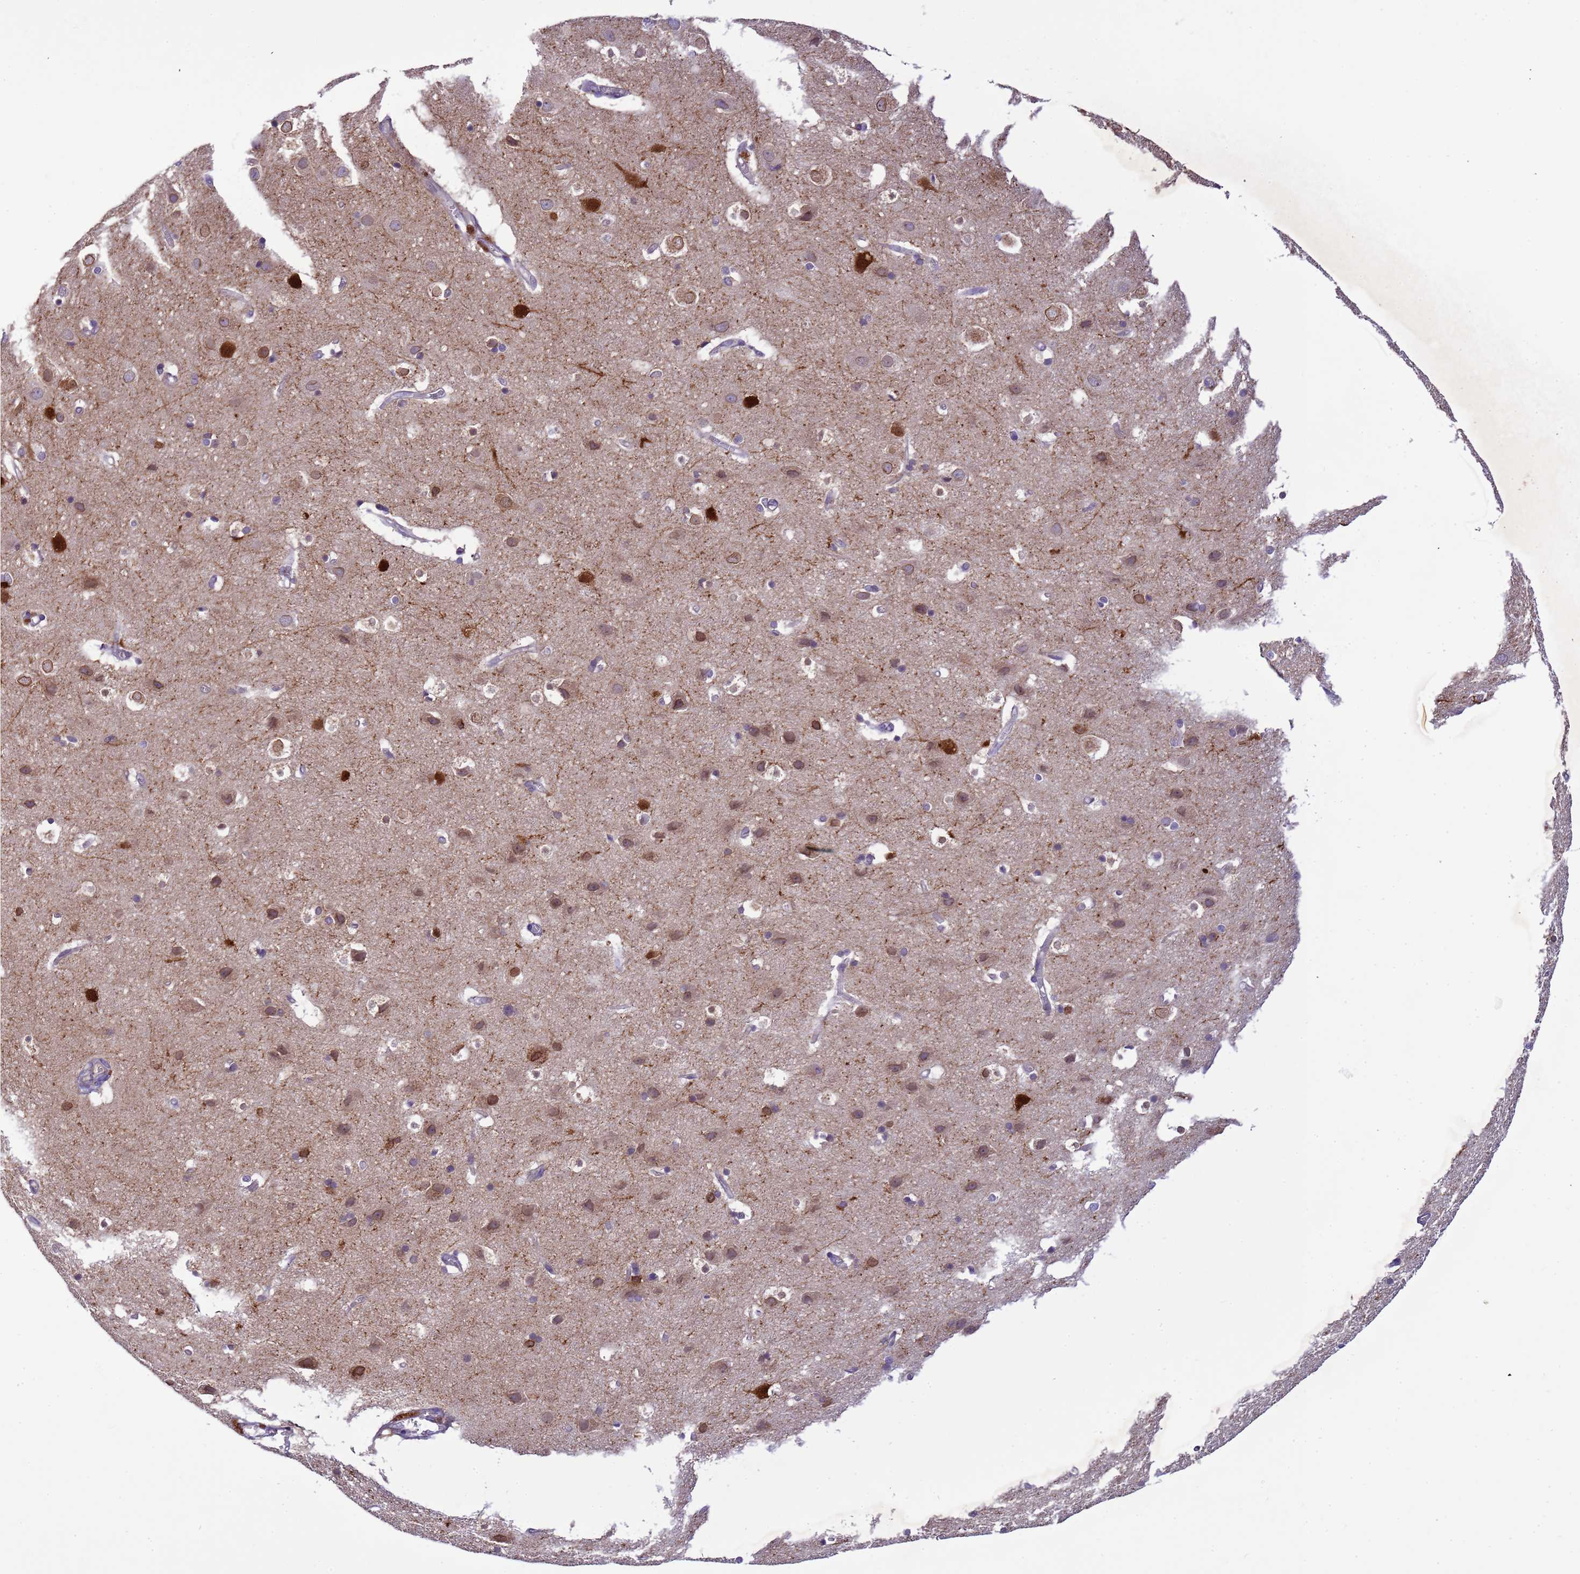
{"staining": {"intensity": "negative", "quantity": "none", "location": "none"}, "tissue": "cerebral cortex", "cell_type": "Endothelial cells", "image_type": "normal", "snomed": [{"axis": "morphology", "description": "Normal tissue, NOS"}, {"axis": "topography", "description": "Cerebral cortex"}], "caption": "Cerebral cortex stained for a protein using immunohistochemistry displays no expression endothelial cells.", "gene": "PLCXD3", "patient": {"sex": "male", "age": 54}}